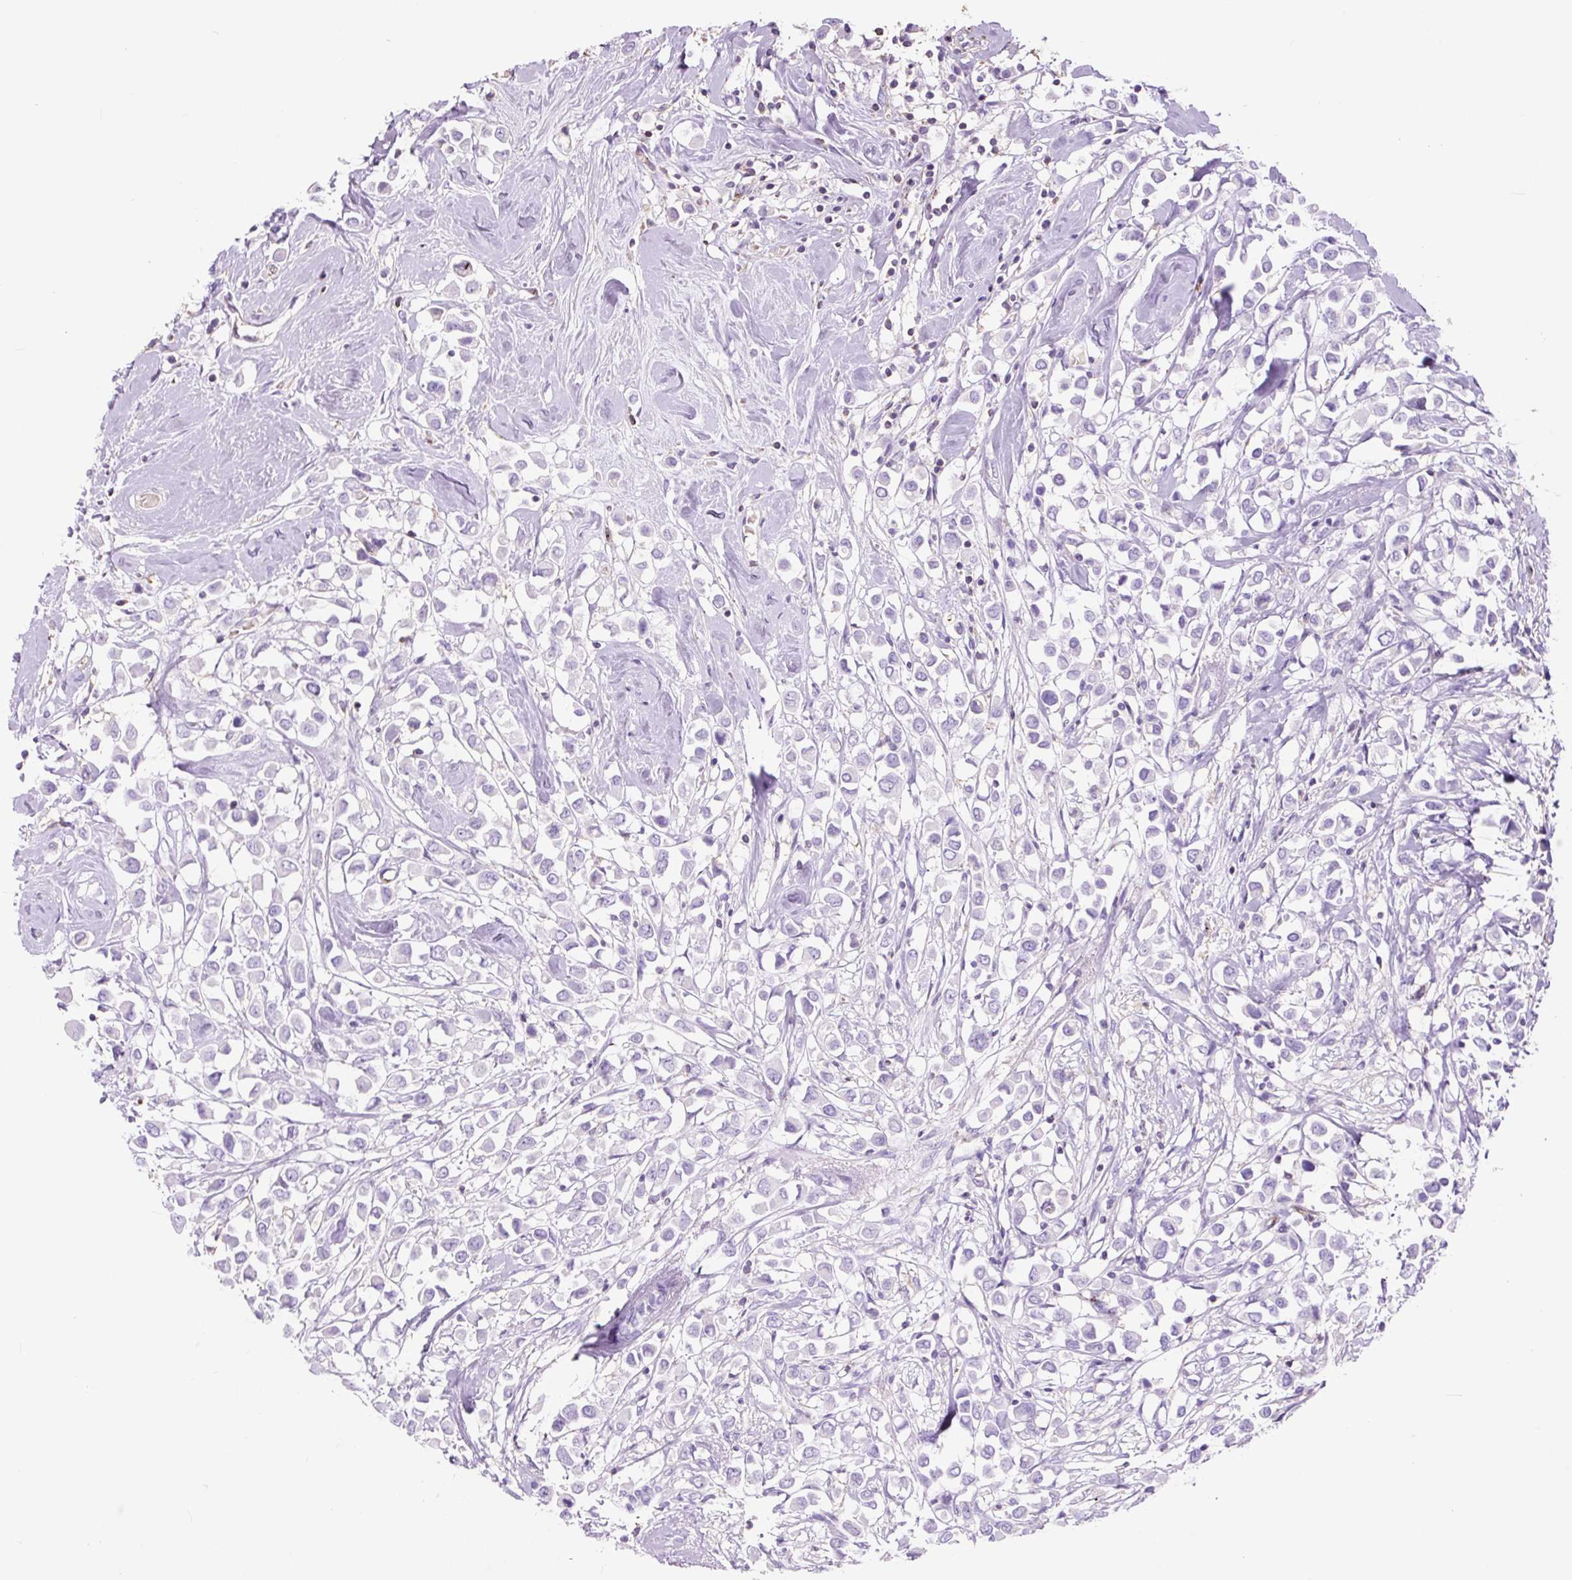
{"staining": {"intensity": "negative", "quantity": "none", "location": "none"}, "tissue": "breast cancer", "cell_type": "Tumor cells", "image_type": "cancer", "snomed": [{"axis": "morphology", "description": "Duct carcinoma"}, {"axis": "topography", "description": "Breast"}], "caption": "Immunohistochemical staining of human breast invasive ductal carcinoma reveals no significant positivity in tumor cells.", "gene": "OR10A7", "patient": {"sex": "female", "age": 61}}